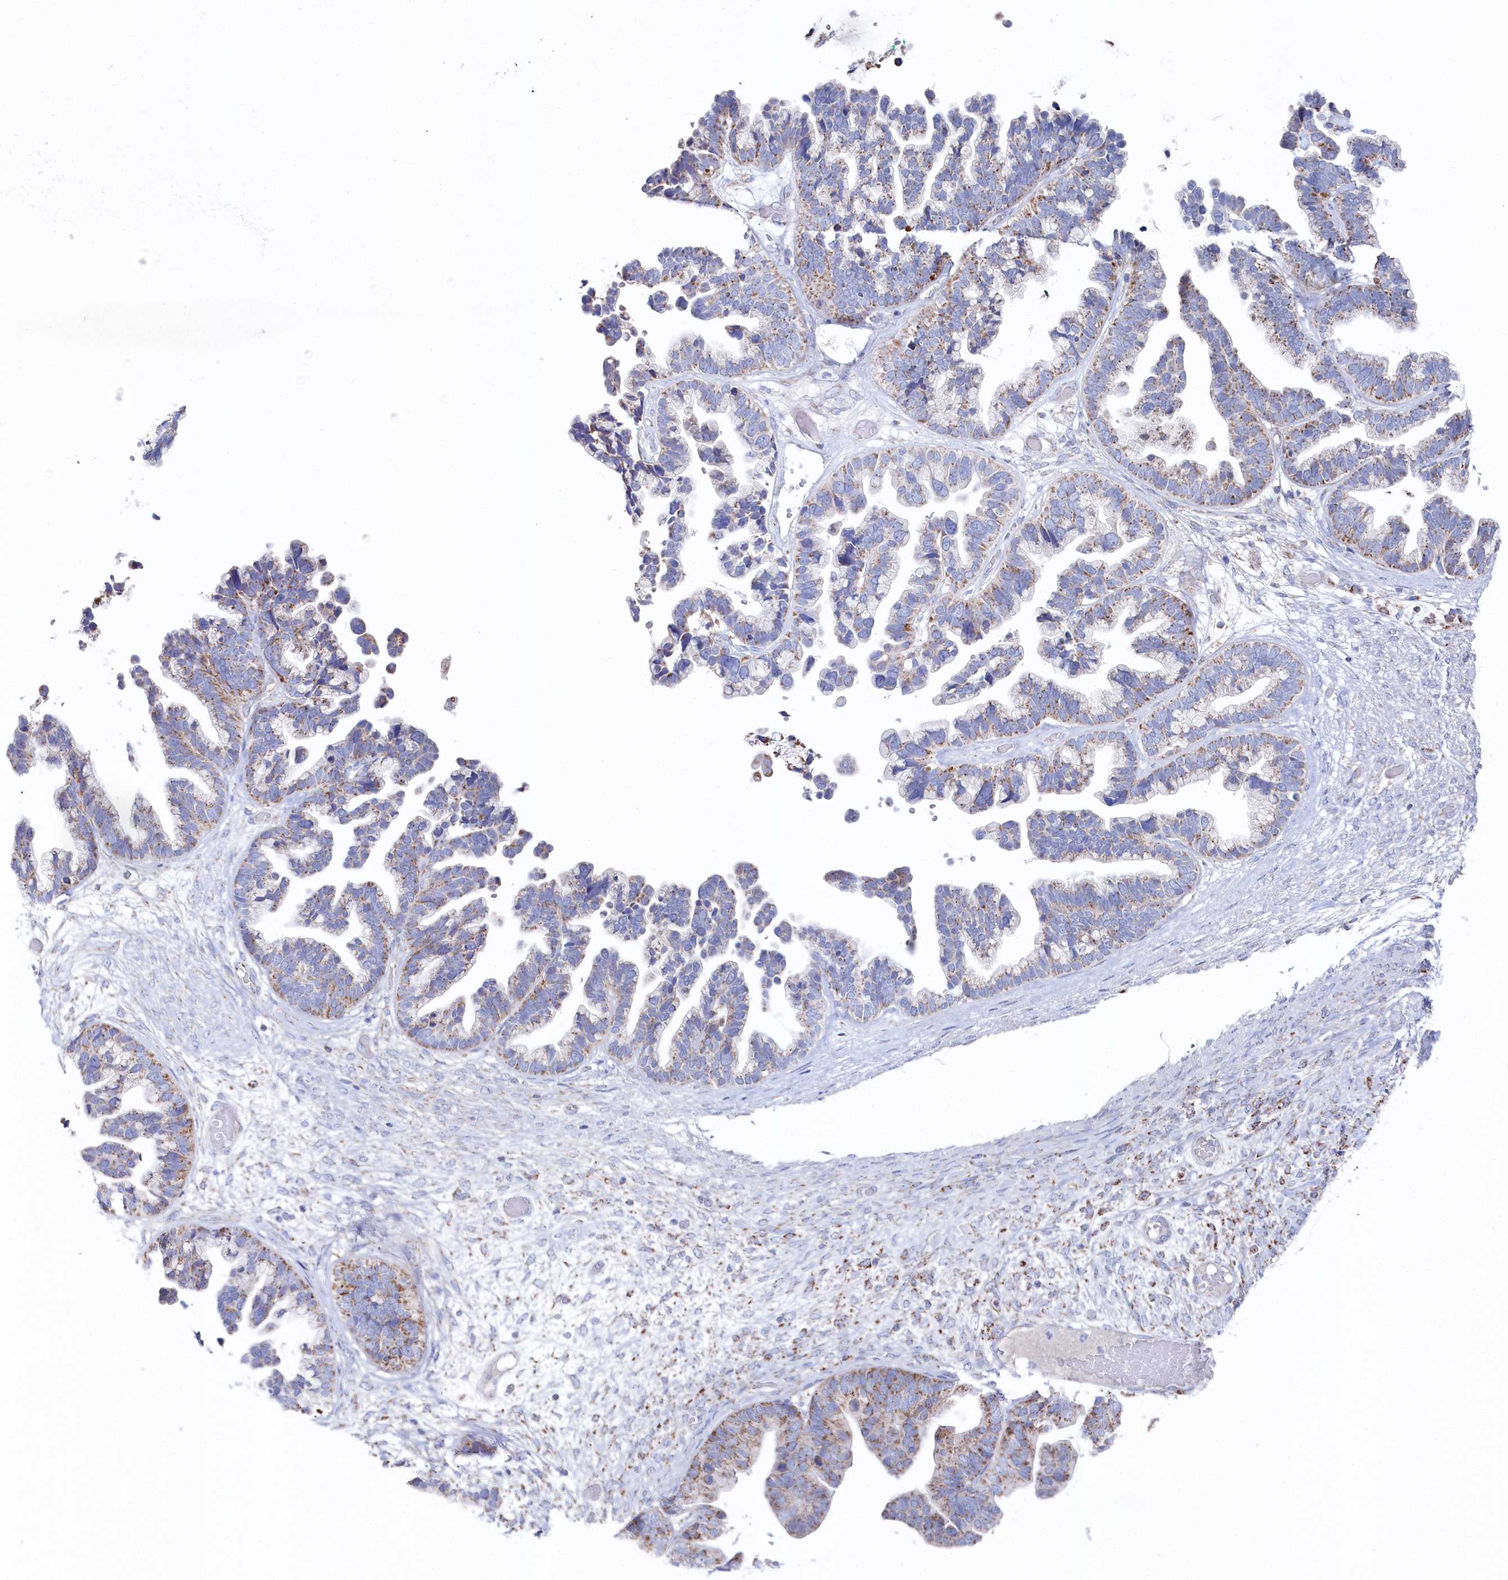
{"staining": {"intensity": "moderate", "quantity": ">75%", "location": "cytoplasmic/membranous"}, "tissue": "ovarian cancer", "cell_type": "Tumor cells", "image_type": "cancer", "snomed": [{"axis": "morphology", "description": "Cystadenocarcinoma, serous, NOS"}, {"axis": "topography", "description": "Ovary"}], "caption": "Brown immunohistochemical staining in ovarian serous cystadenocarcinoma reveals moderate cytoplasmic/membranous staining in about >75% of tumor cells.", "gene": "GLS2", "patient": {"sex": "female", "age": 56}}